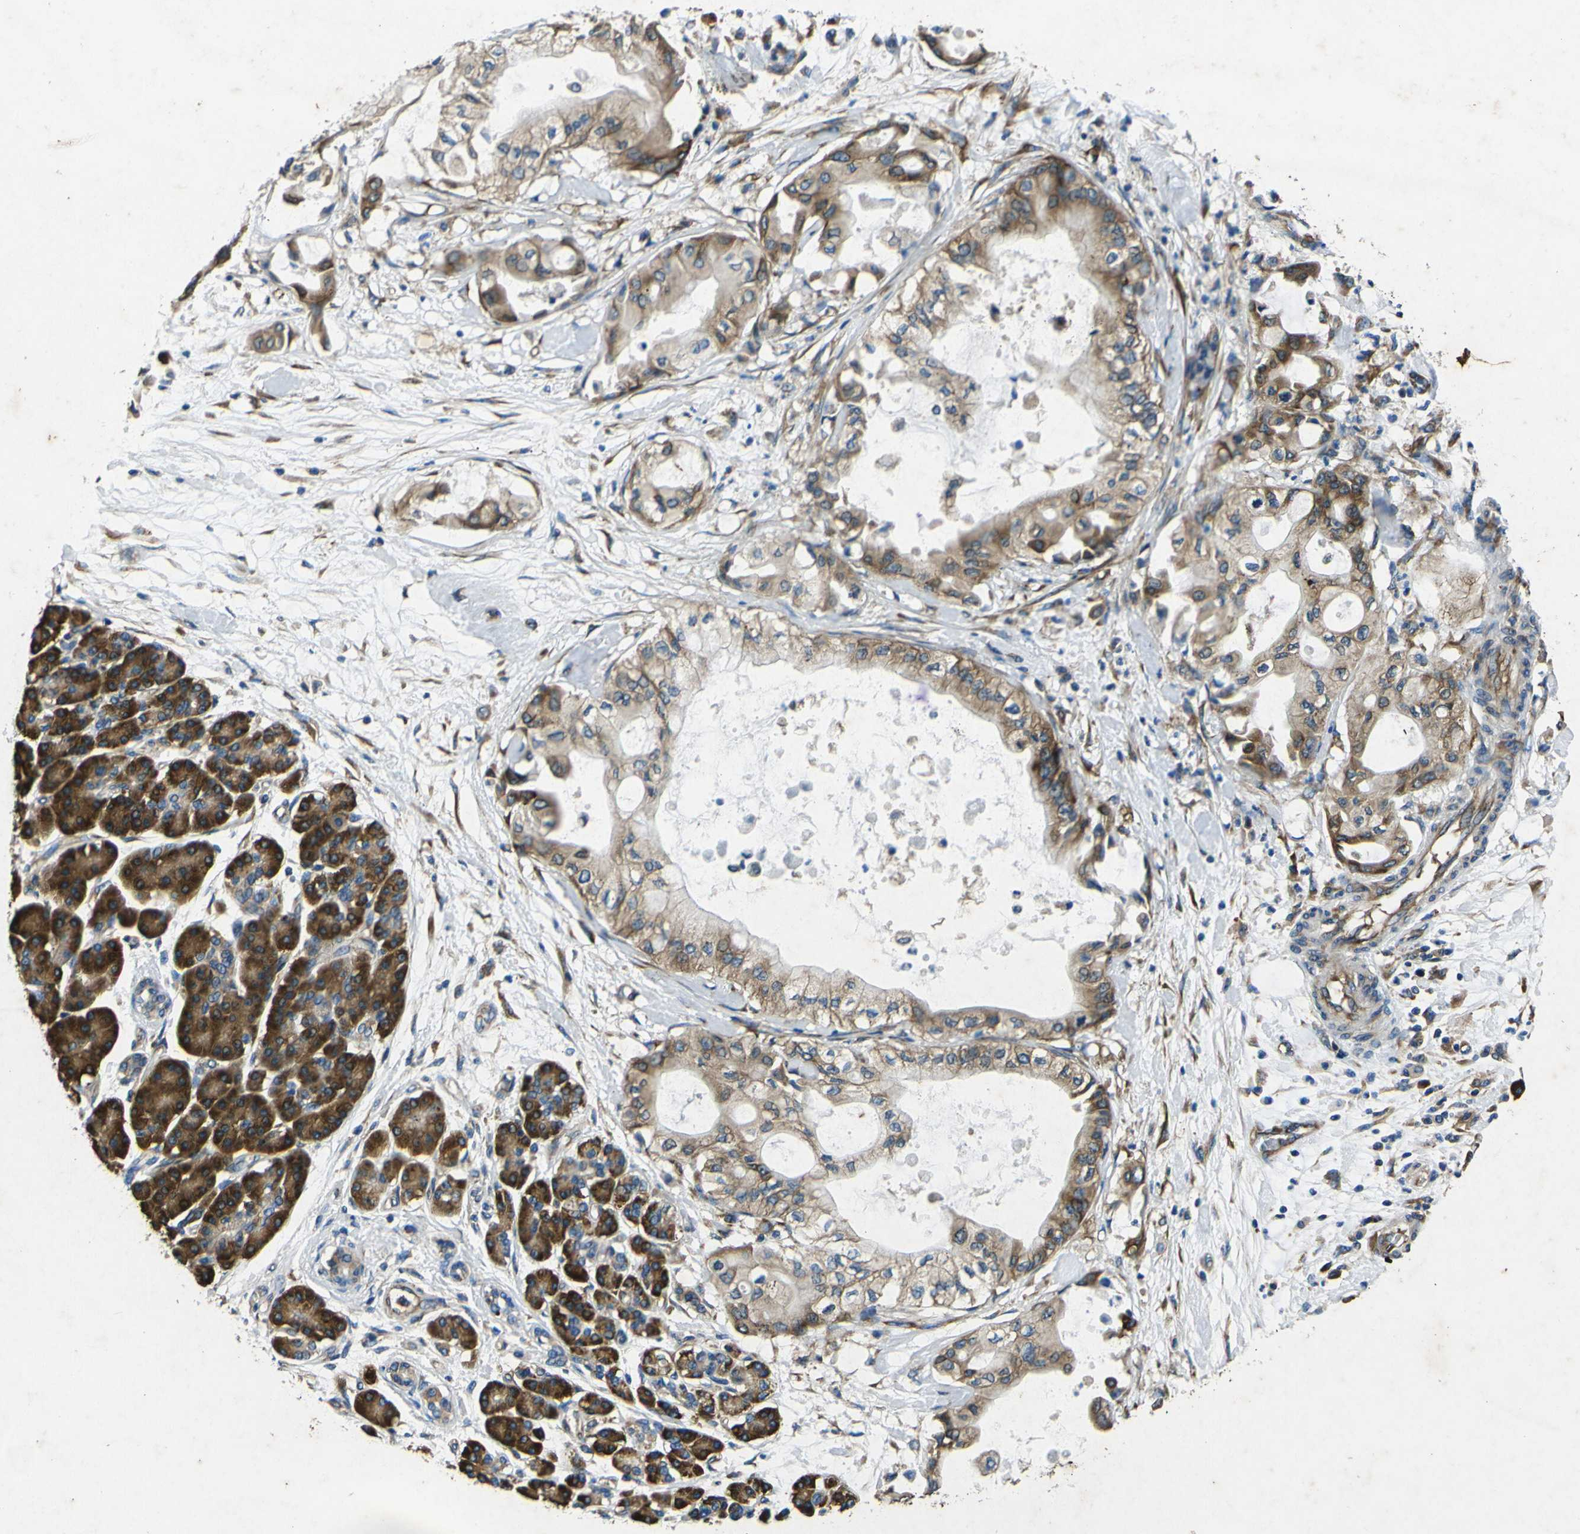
{"staining": {"intensity": "moderate", "quantity": ">75%", "location": "cytoplasmic/membranous"}, "tissue": "pancreatic cancer", "cell_type": "Tumor cells", "image_type": "cancer", "snomed": [{"axis": "morphology", "description": "Adenocarcinoma, NOS"}, {"axis": "morphology", "description": "Adenocarcinoma, metastatic, NOS"}, {"axis": "topography", "description": "Lymph node"}, {"axis": "topography", "description": "Pancreas"}, {"axis": "topography", "description": "Duodenum"}], "caption": "Pancreatic cancer stained with DAB IHC reveals medium levels of moderate cytoplasmic/membranous staining in about >75% of tumor cells.", "gene": "RPSA", "patient": {"sex": "female", "age": 64}}